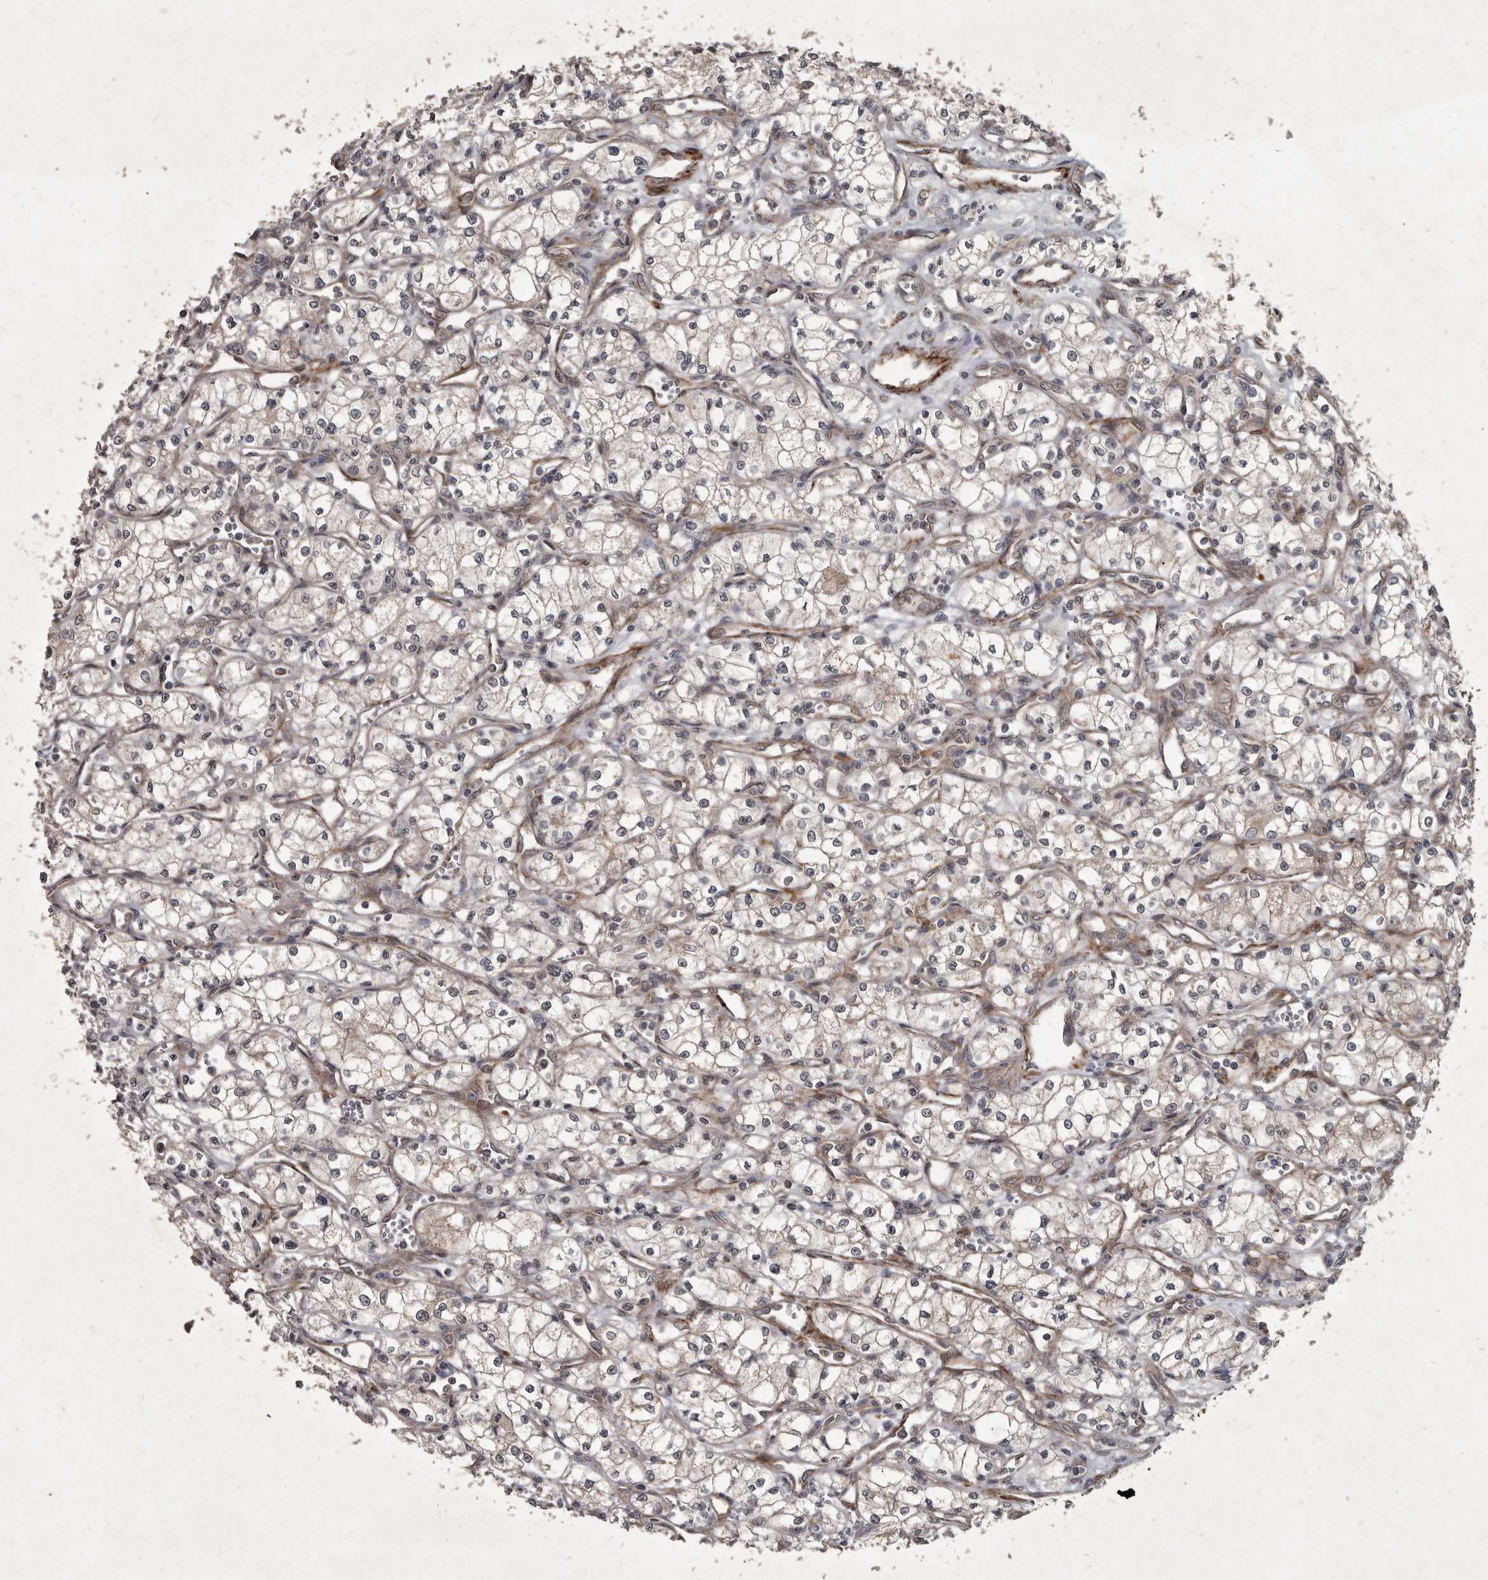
{"staining": {"intensity": "weak", "quantity": ">75%", "location": "cytoplasmic/membranous"}, "tissue": "renal cancer", "cell_type": "Tumor cells", "image_type": "cancer", "snomed": [{"axis": "morphology", "description": "Adenocarcinoma, NOS"}, {"axis": "topography", "description": "Kidney"}], "caption": "Human renal adenocarcinoma stained with a brown dye reveals weak cytoplasmic/membranous positive positivity in approximately >75% of tumor cells.", "gene": "MRPS15", "patient": {"sex": "male", "age": 59}}